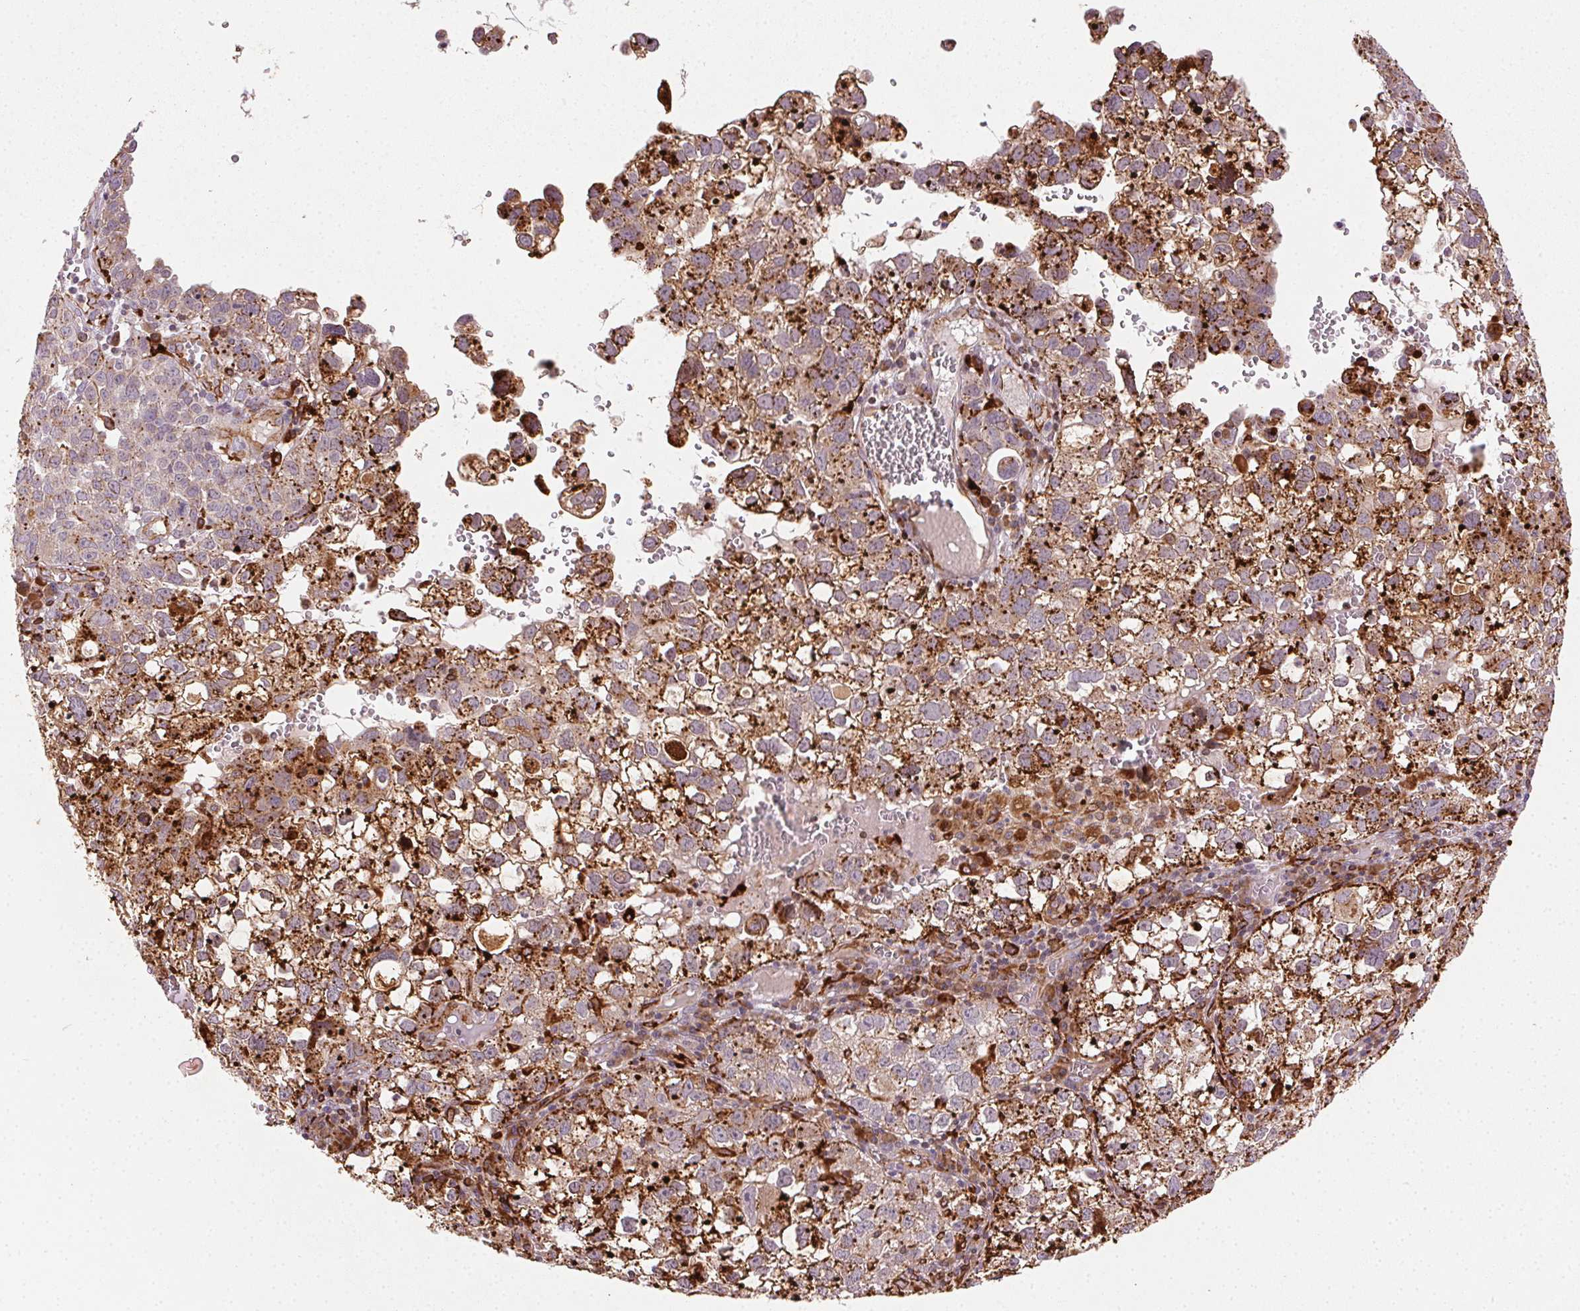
{"staining": {"intensity": "moderate", "quantity": "25%-75%", "location": "cytoplasmic/membranous"}, "tissue": "cervical cancer", "cell_type": "Tumor cells", "image_type": "cancer", "snomed": [{"axis": "morphology", "description": "Squamous cell carcinoma, NOS"}, {"axis": "topography", "description": "Cervix"}], "caption": "This is an image of immunohistochemistry (IHC) staining of squamous cell carcinoma (cervical), which shows moderate positivity in the cytoplasmic/membranous of tumor cells.", "gene": "RNASET2", "patient": {"sex": "female", "age": 55}}